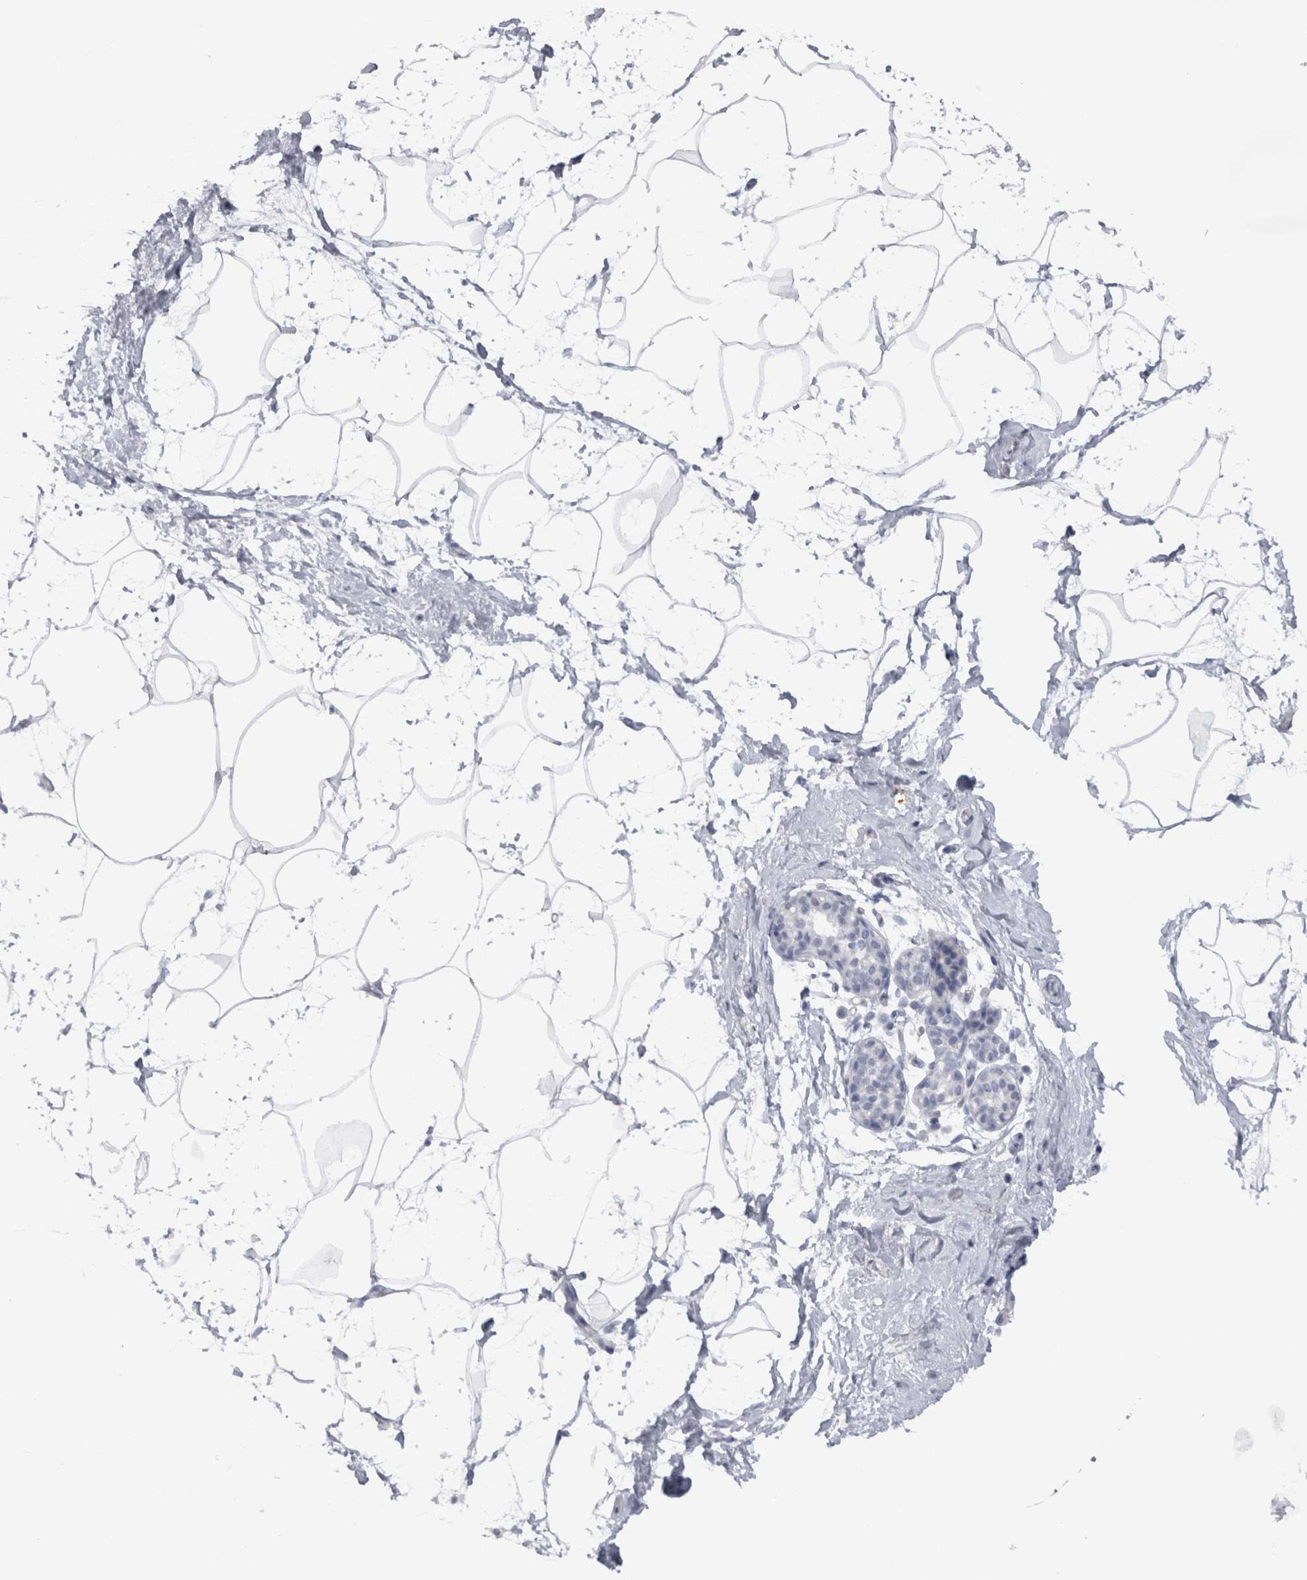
{"staining": {"intensity": "negative", "quantity": "none", "location": "none"}, "tissue": "breast", "cell_type": "Adipocytes", "image_type": "normal", "snomed": [{"axis": "morphology", "description": "Normal tissue, NOS"}, {"axis": "topography", "description": "Breast"}], "caption": "Histopathology image shows no significant protein expression in adipocytes of normal breast. The staining is performed using DAB brown chromogen with nuclei counter-stained in using hematoxylin.", "gene": "CDH17", "patient": {"sex": "female", "age": 62}}